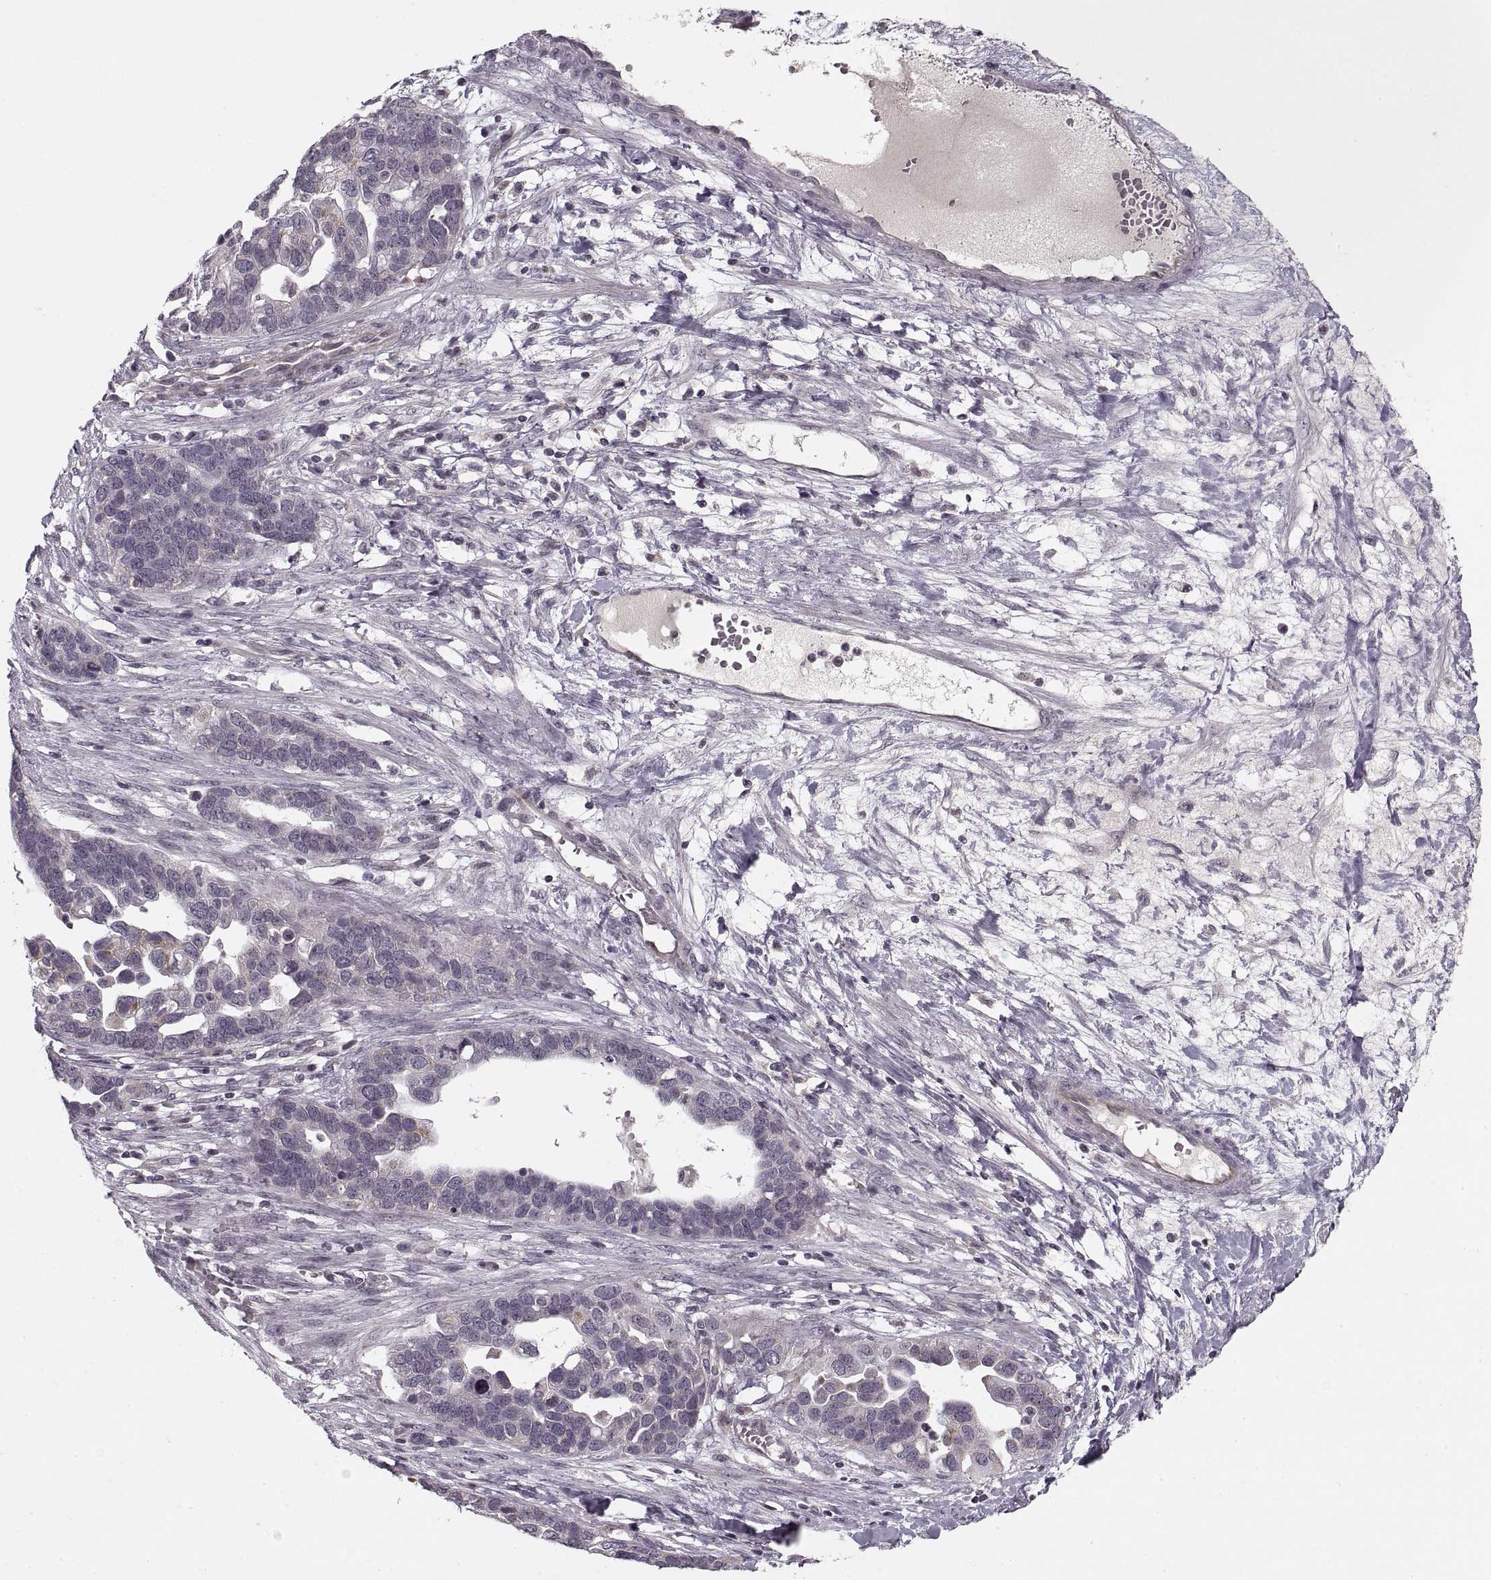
{"staining": {"intensity": "negative", "quantity": "none", "location": "none"}, "tissue": "ovarian cancer", "cell_type": "Tumor cells", "image_type": "cancer", "snomed": [{"axis": "morphology", "description": "Cystadenocarcinoma, serous, NOS"}, {"axis": "topography", "description": "Ovary"}], "caption": "Tumor cells show no significant protein positivity in serous cystadenocarcinoma (ovarian). (DAB (3,3'-diaminobenzidine) immunohistochemistry visualized using brightfield microscopy, high magnification).", "gene": "ASIC3", "patient": {"sex": "female", "age": 54}}